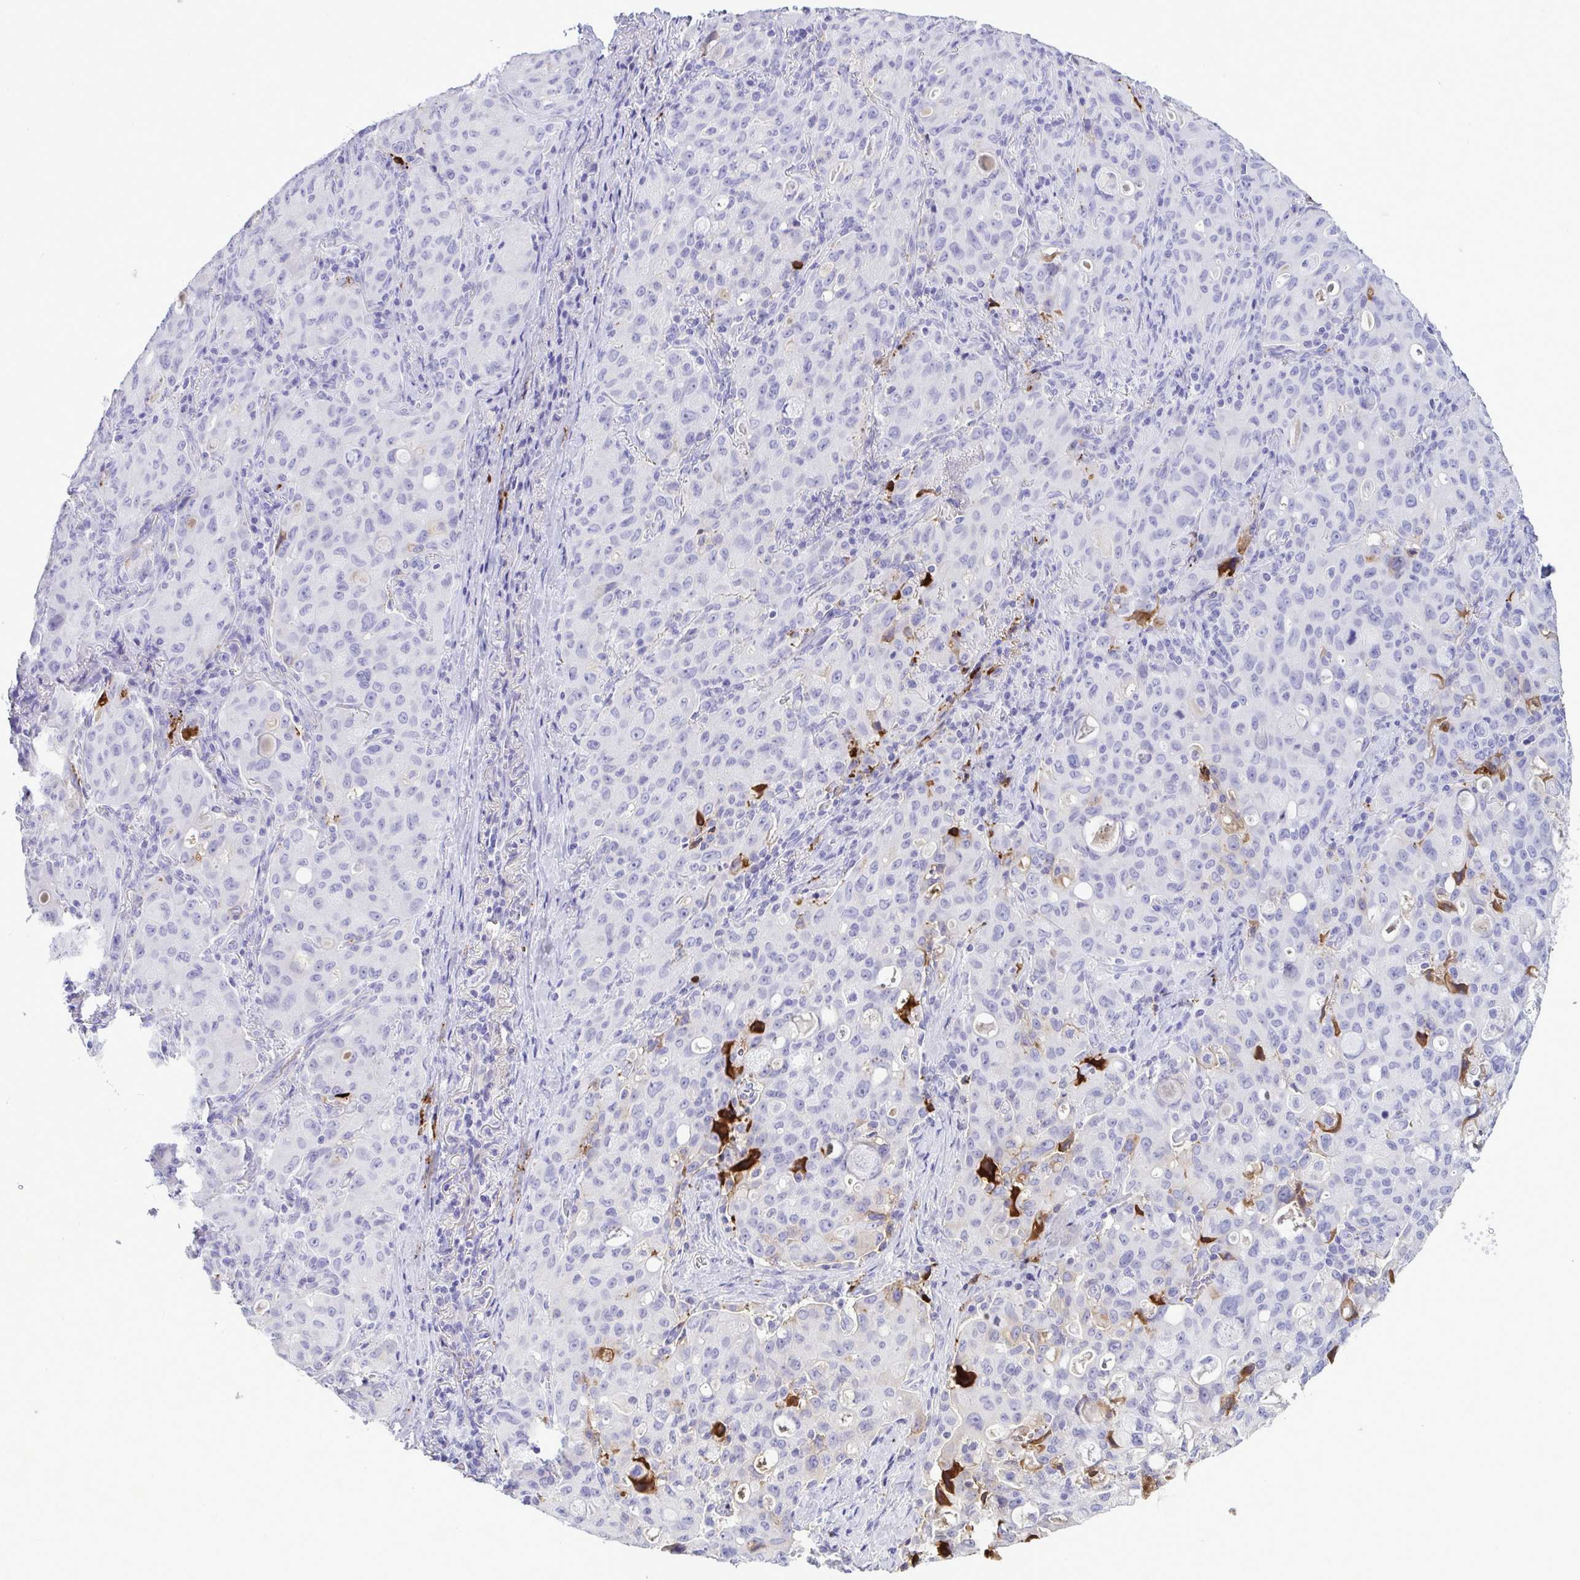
{"staining": {"intensity": "negative", "quantity": "none", "location": "none"}, "tissue": "lung cancer", "cell_type": "Tumor cells", "image_type": "cancer", "snomed": [{"axis": "morphology", "description": "Adenocarcinoma, NOS"}, {"axis": "topography", "description": "Lung"}], "caption": "DAB (3,3'-diaminobenzidine) immunohistochemical staining of lung cancer demonstrates no significant expression in tumor cells.", "gene": "F2", "patient": {"sex": "female", "age": 44}}